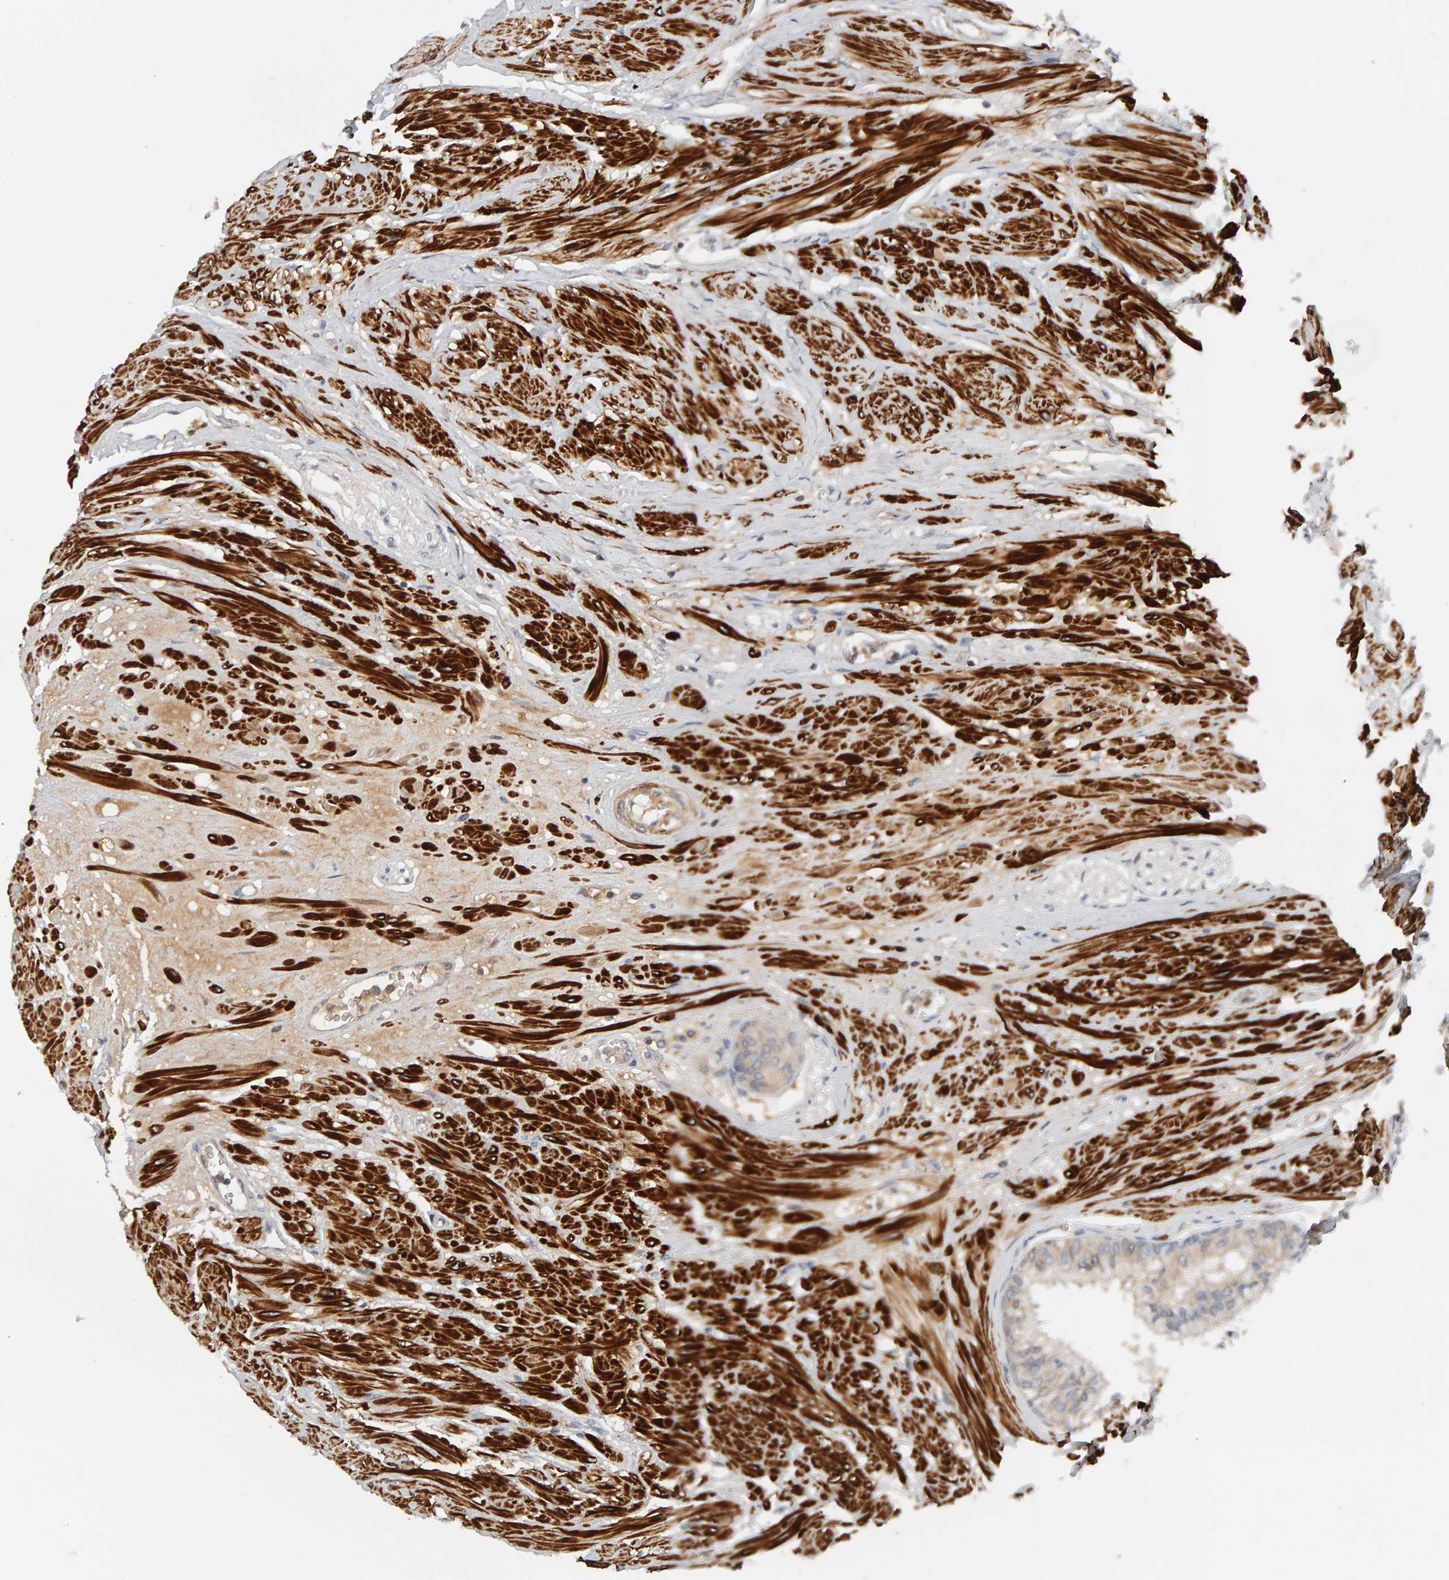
{"staining": {"intensity": "weak", "quantity": "25%-75%", "location": "cytoplasmic/membranous"}, "tissue": "seminal vesicle", "cell_type": "Glandular cells", "image_type": "normal", "snomed": [{"axis": "morphology", "description": "Normal tissue, NOS"}, {"axis": "topography", "description": "Prostate"}, {"axis": "topography", "description": "Seminal veicle"}], "caption": "Glandular cells reveal low levels of weak cytoplasmic/membranous staining in about 25%-75% of cells in benign human seminal vesicle.", "gene": "NUDCD1", "patient": {"sex": "male", "age": 60}}